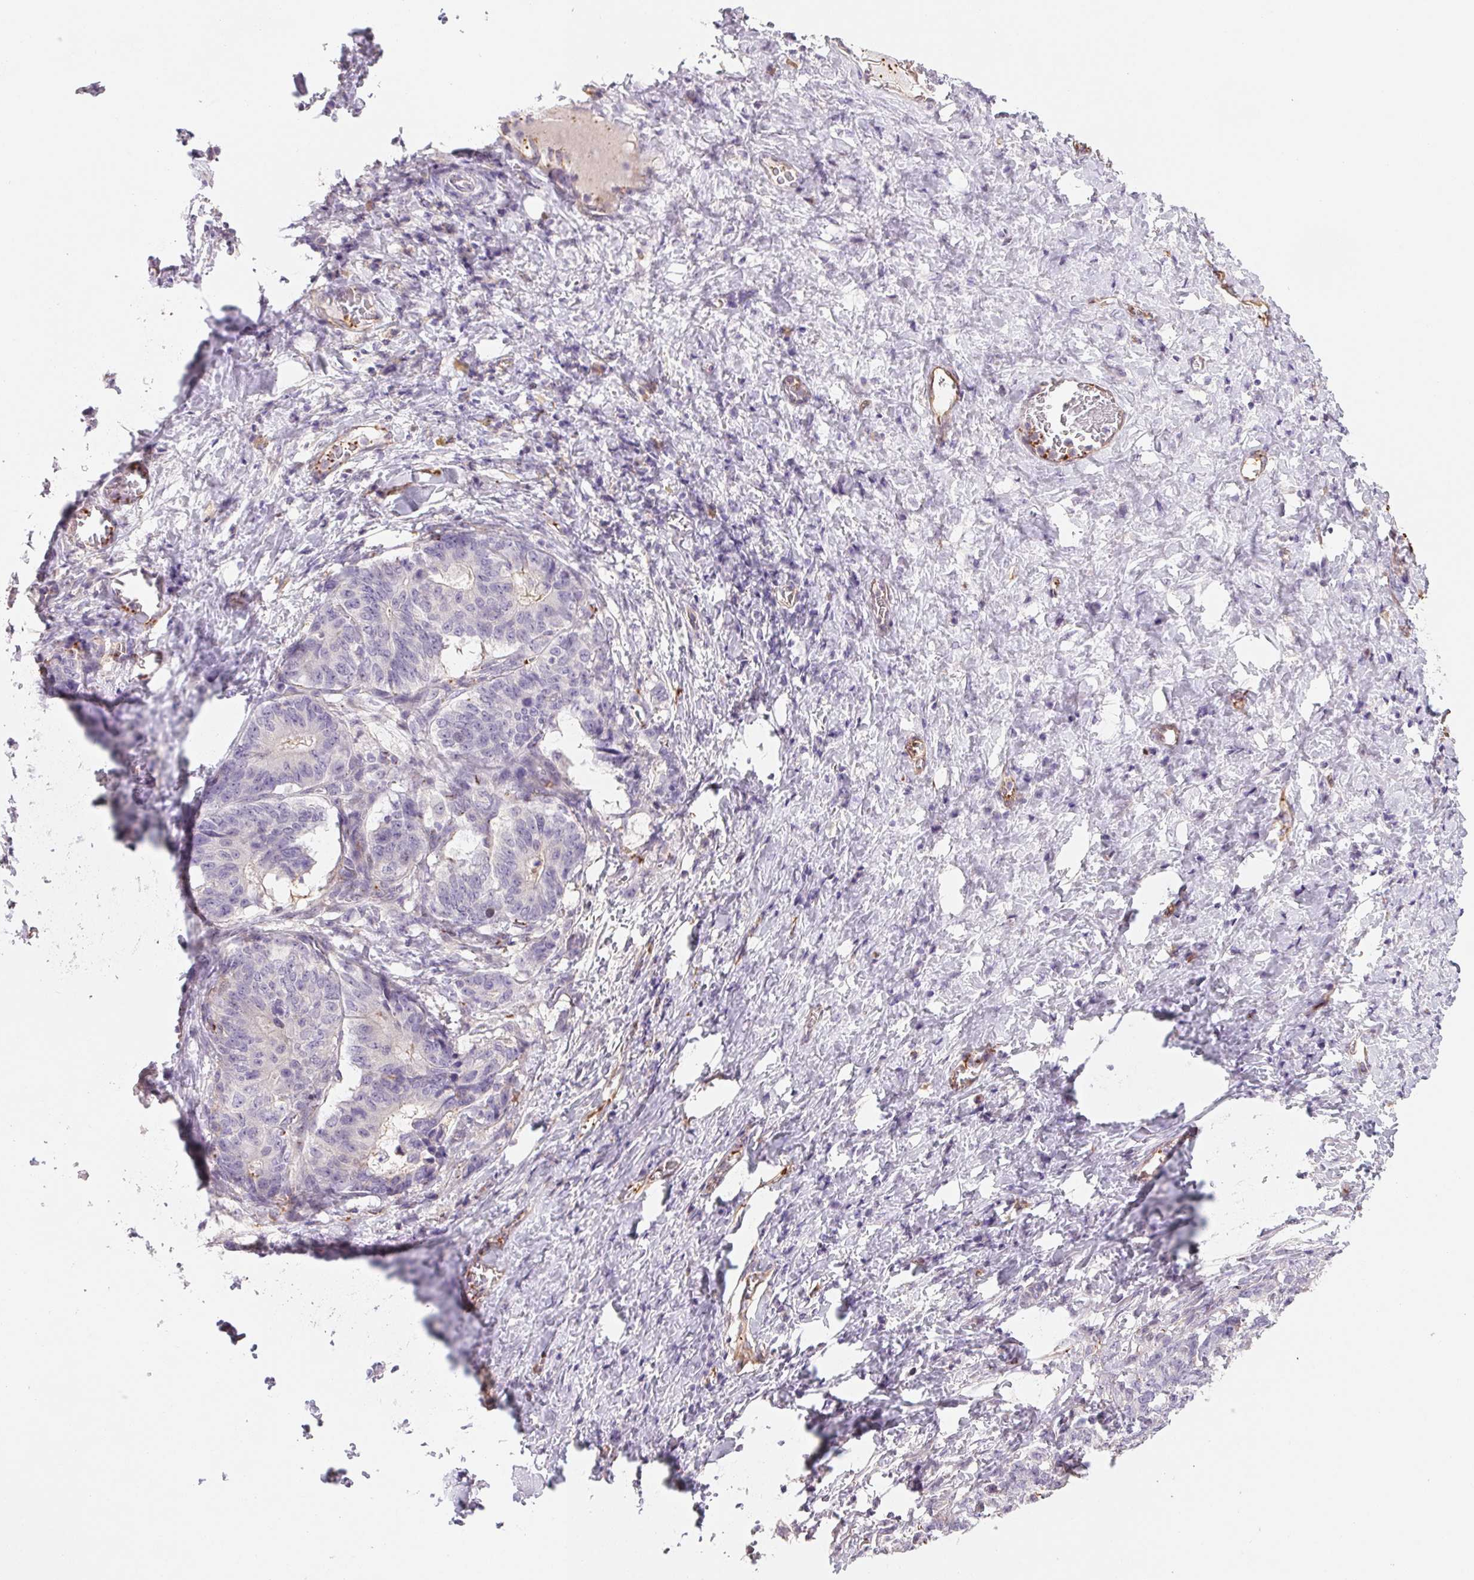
{"staining": {"intensity": "negative", "quantity": "none", "location": "none"}, "tissue": "stomach cancer", "cell_type": "Tumor cells", "image_type": "cancer", "snomed": [{"axis": "morphology", "description": "Normal tissue, NOS"}, {"axis": "morphology", "description": "Adenocarcinoma, NOS"}, {"axis": "topography", "description": "Stomach"}], "caption": "This micrograph is of stomach cancer (adenocarcinoma) stained with IHC to label a protein in brown with the nuclei are counter-stained blue. There is no staining in tumor cells. (Brightfield microscopy of DAB (3,3'-diaminobenzidine) immunohistochemistry at high magnification).", "gene": "ANKRD13B", "patient": {"sex": "female", "age": 64}}